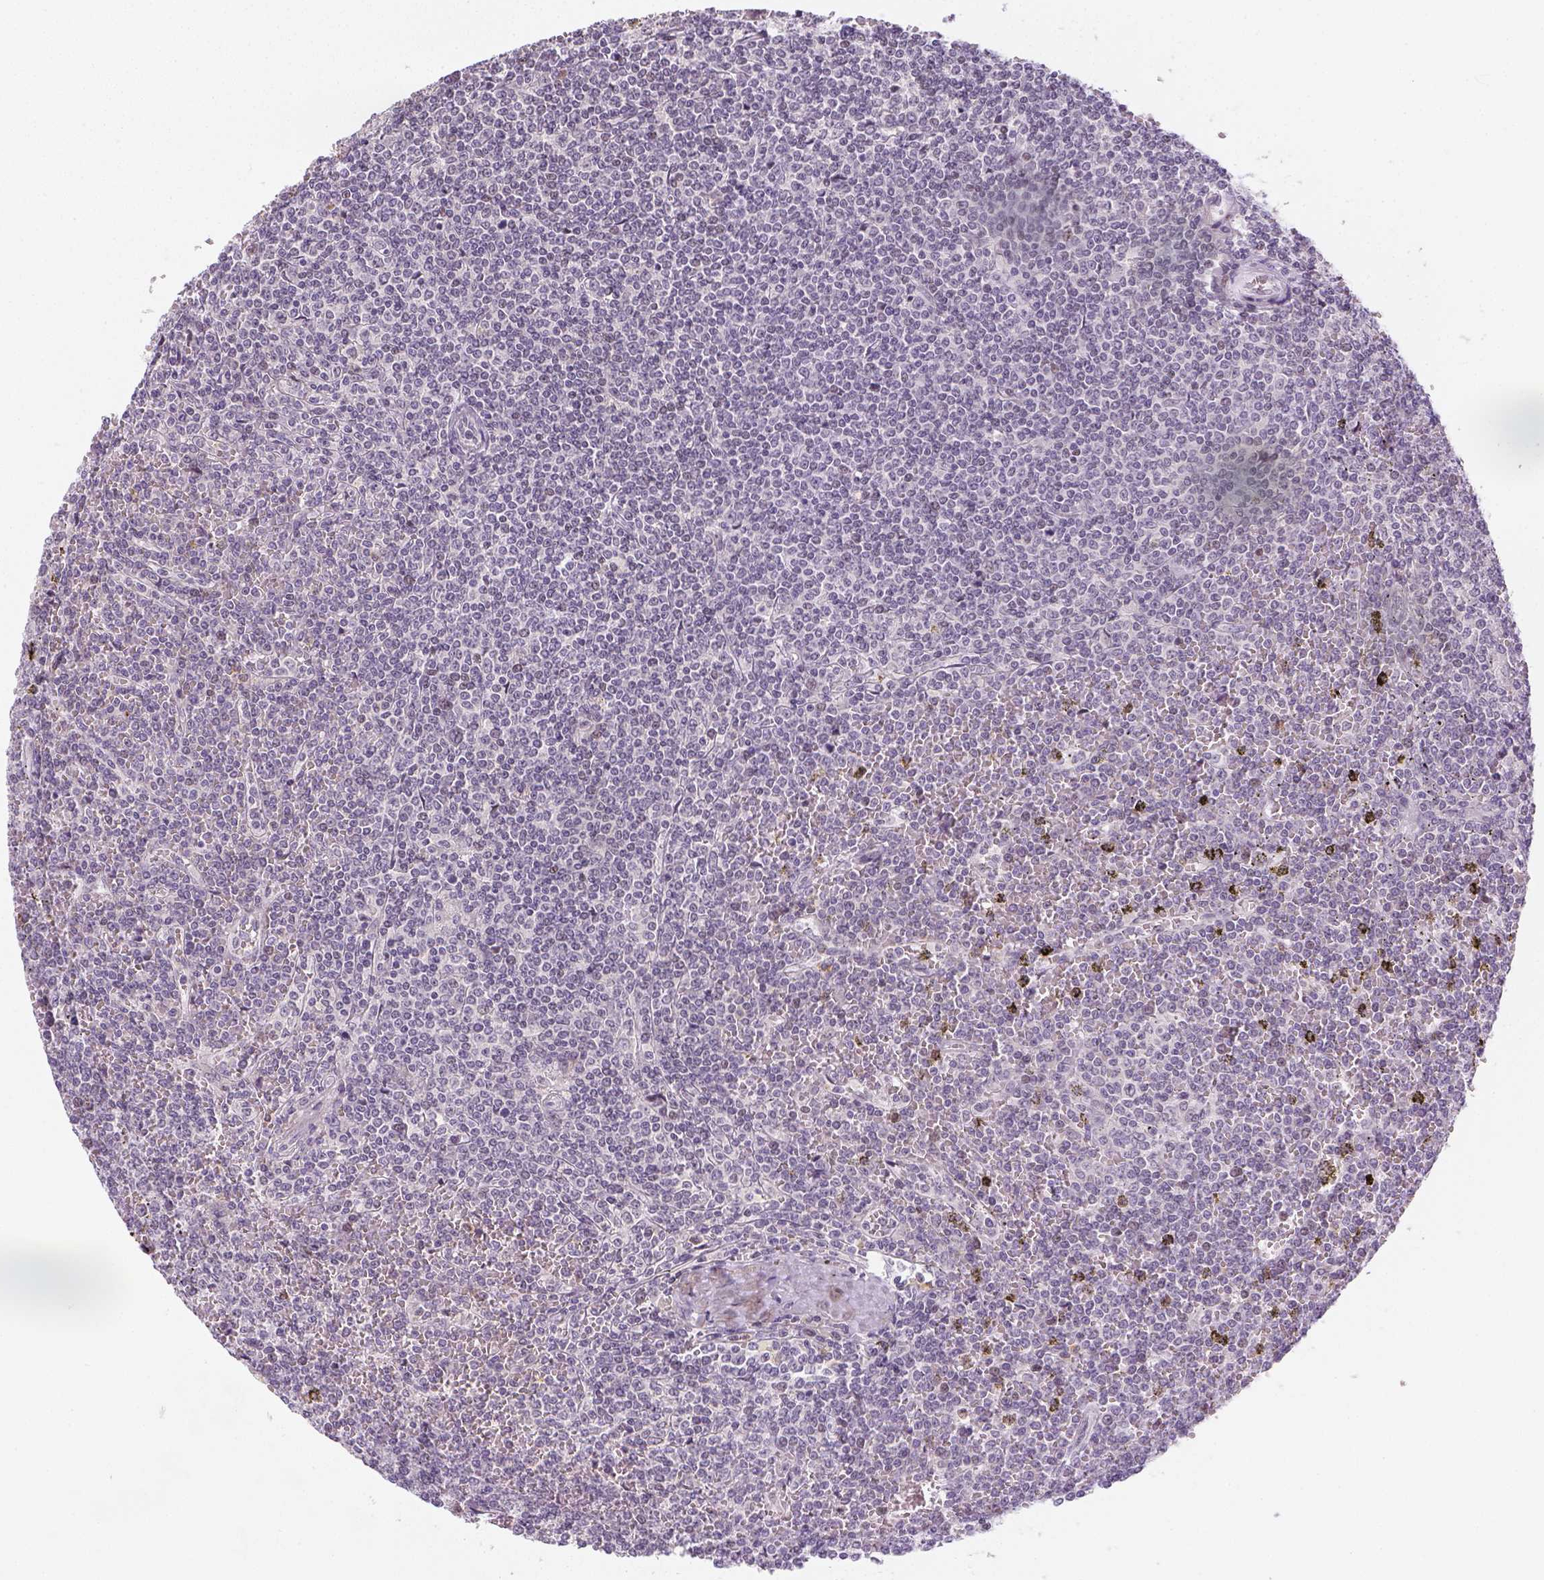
{"staining": {"intensity": "negative", "quantity": "none", "location": "none"}, "tissue": "lymphoma", "cell_type": "Tumor cells", "image_type": "cancer", "snomed": [{"axis": "morphology", "description": "Malignant lymphoma, non-Hodgkin's type, Low grade"}, {"axis": "topography", "description": "Spleen"}], "caption": "Tumor cells show no significant protein positivity in low-grade malignant lymphoma, non-Hodgkin's type.", "gene": "MAGEB3", "patient": {"sex": "female", "age": 19}}